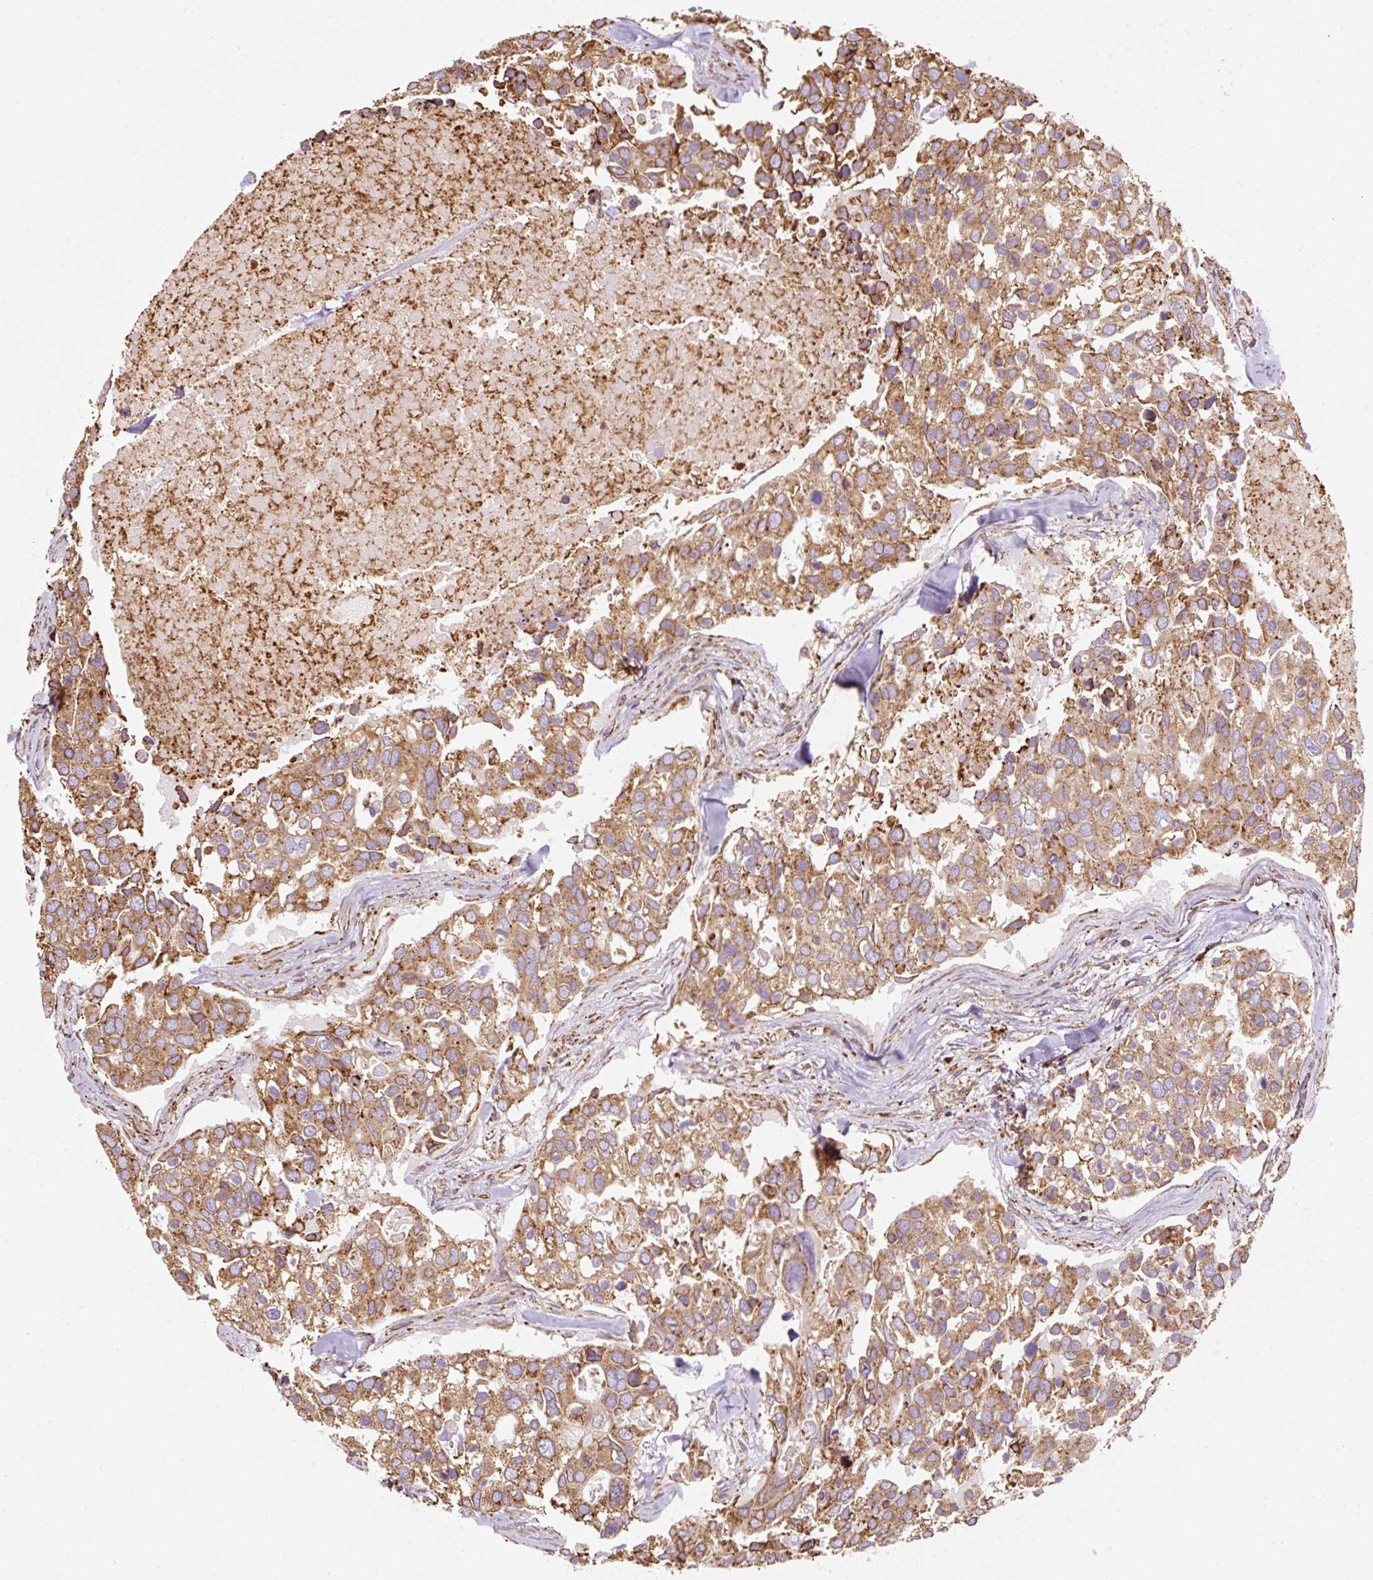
{"staining": {"intensity": "moderate", "quantity": ">75%", "location": "cytoplasmic/membranous"}, "tissue": "breast cancer", "cell_type": "Tumor cells", "image_type": "cancer", "snomed": [{"axis": "morphology", "description": "Duct carcinoma"}, {"axis": "topography", "description": "Breast"}], "caption": "Immunohistochemical staining of human breast invasive ductal carcinoma exhibits medium levels of moderate cytoplasmic/membranous staining in about >75% of tumor cells. (IHC, brightfield microscopy, high magnification).", "gene": "PRKCSH", "patient": {"sex": "female", "age": 83}}